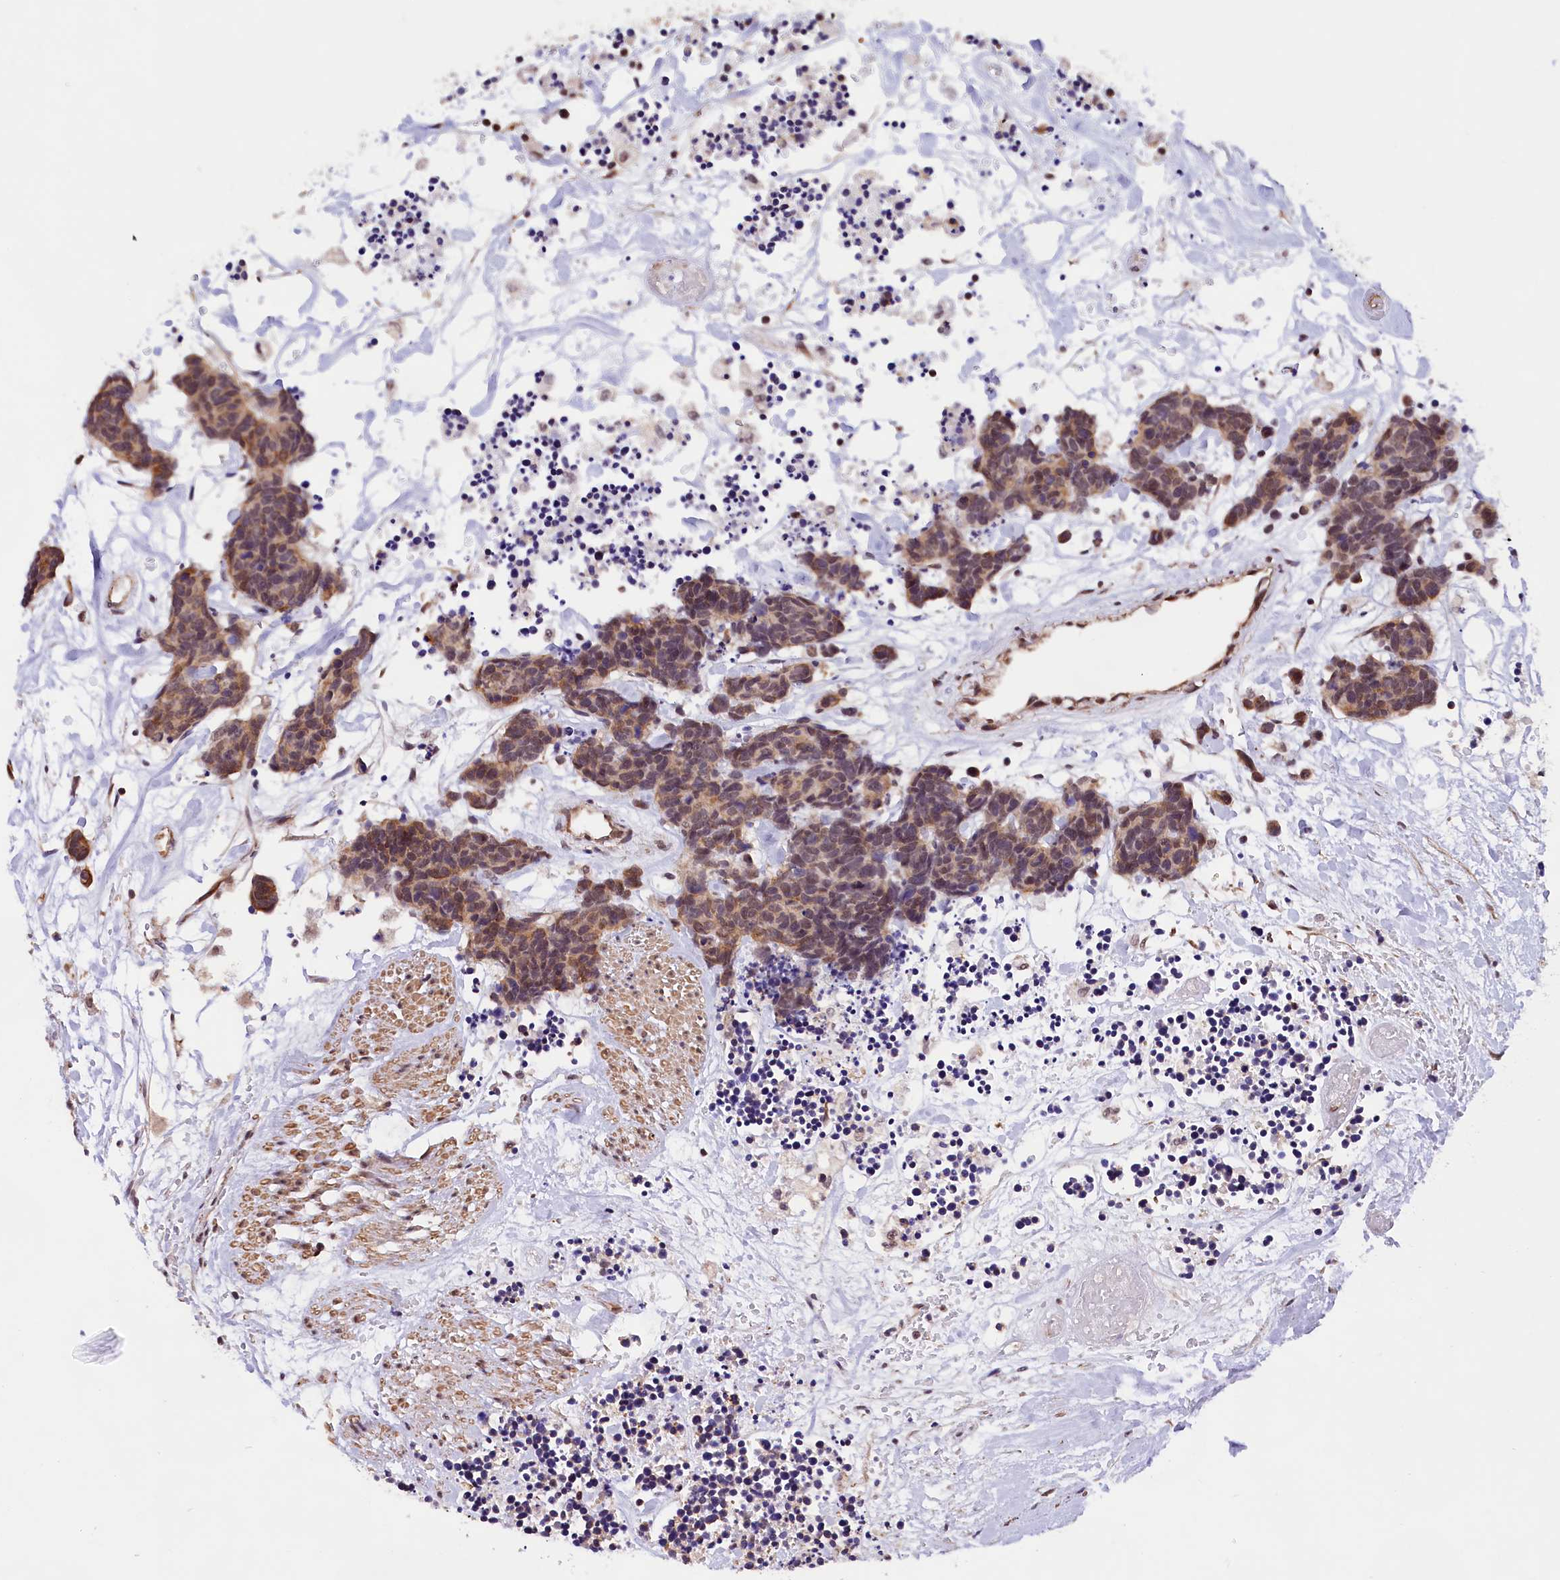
{"staining": {"intensity": "moderate", "quantity": ">75%", "location": "cytoplasmic/membranous,nuclear"}, "tissue": "carcinoid", "cell_type": "Tumor cells", "image_type": "cancer", "snomed": [{"axis": "morphology", "description": "Carcinoma, NOS"}, {"axis": "morphology", "description": "Carcinoid, malignant, NOS"}, {"axis": "topography", "description": "Urinary bladder"}], "caption": "The histopathology image exhibits immunohistochemical staining of carcinoma. There is moderate cytoplasmic/membranous and nuclear staining is identified in about >75% of tumor cells. (Brightfield microscopy of DAB IHC at high magnification).", "gene": "ZC3H4", "patient": {"sex": "male", "age": 57}}